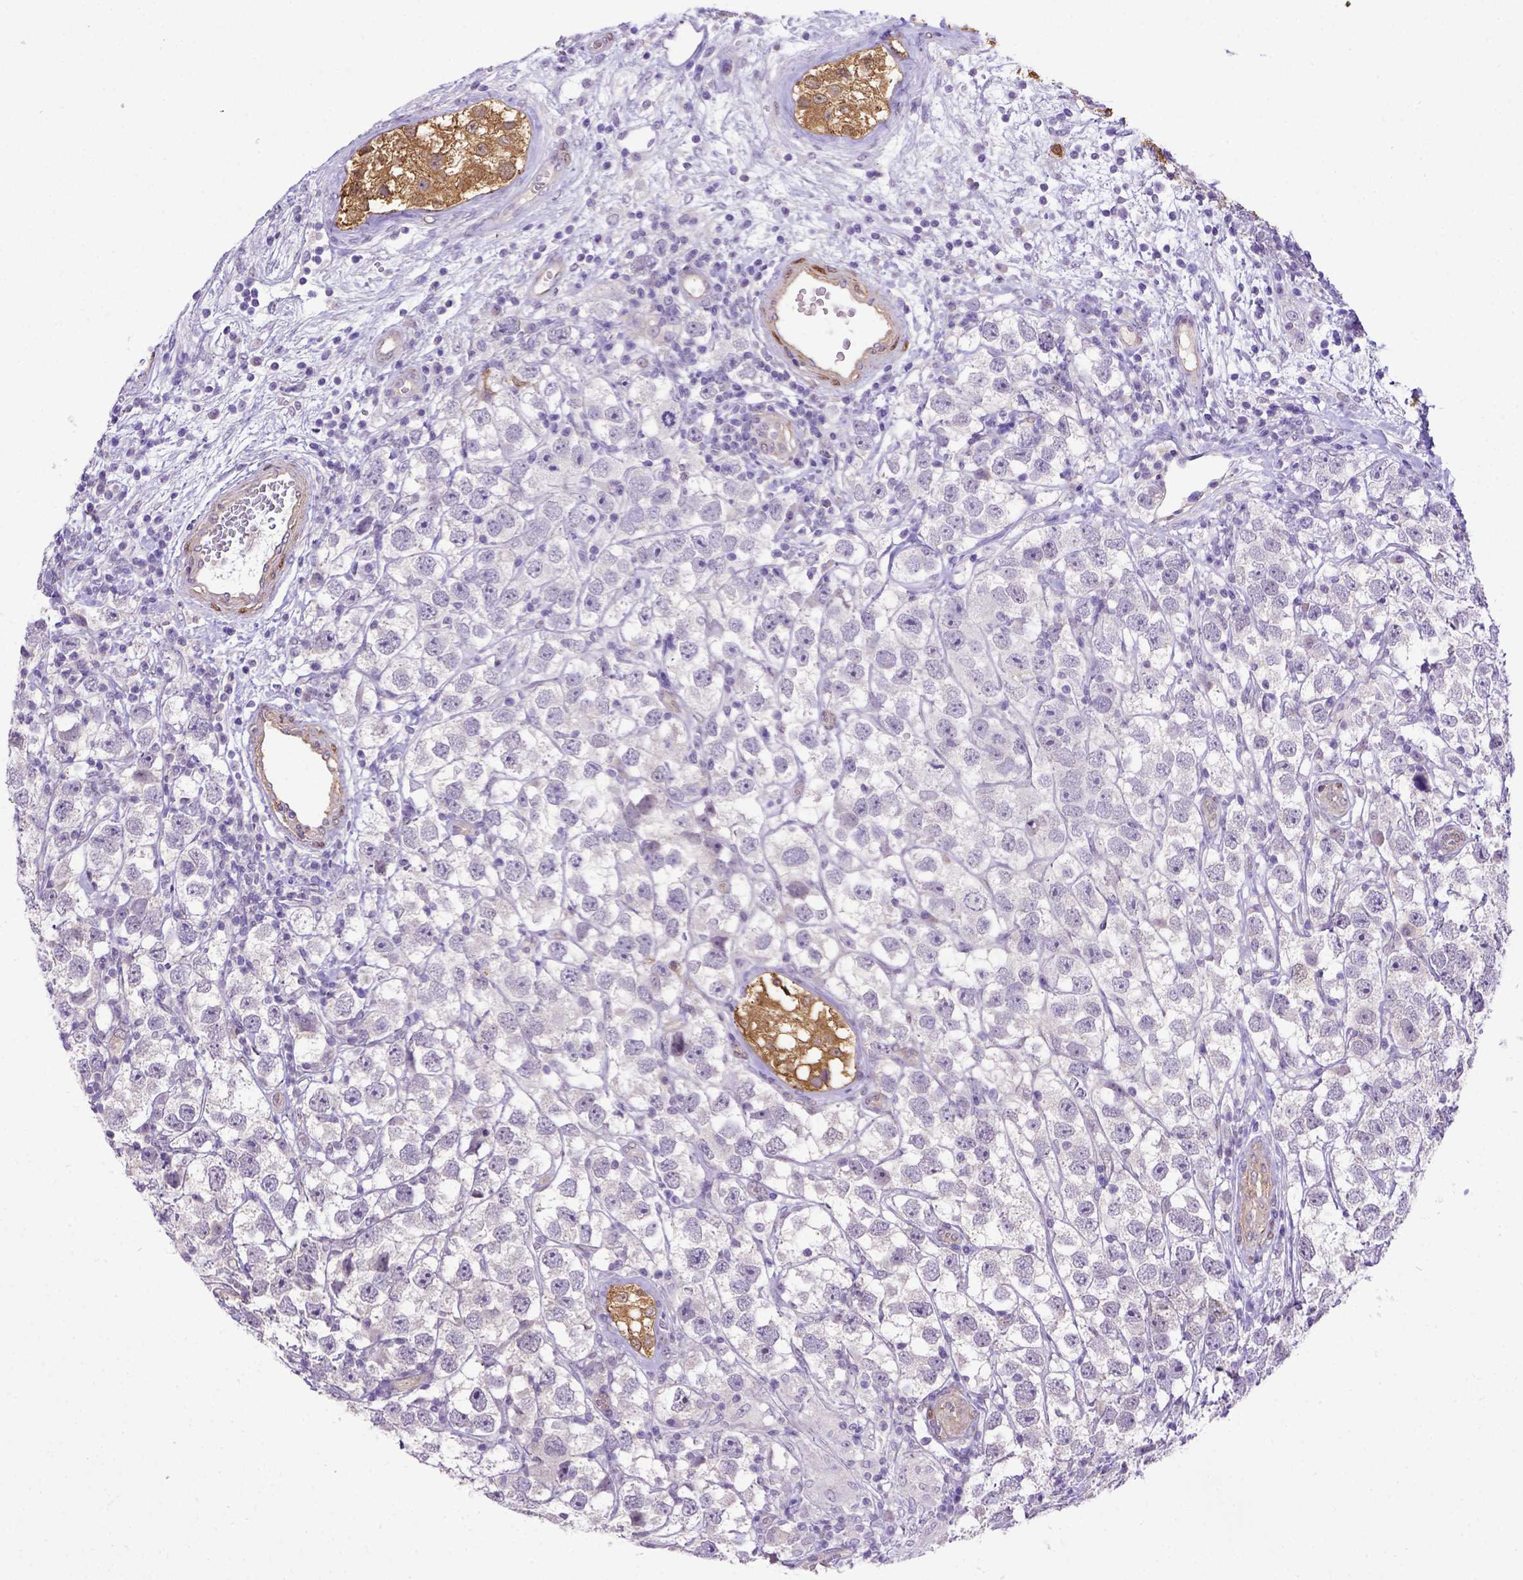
{"staining": {"intensity": "negative", "quantity": "none", "location": "none"}, "tissue": "testis cancer", "cell_type": "Tumor cells", "image_type": "cancer", "snomed": [{"axis": "morphology", "description": "Seminoma, NOS"}, {"axis": "topography", "description": "Testis"}], "caption": "Tumor cells are negative for protein expression in human seminoma (testis).", "gene": "BTN1A1", "patient": {"sex": "male", "age": 26}}